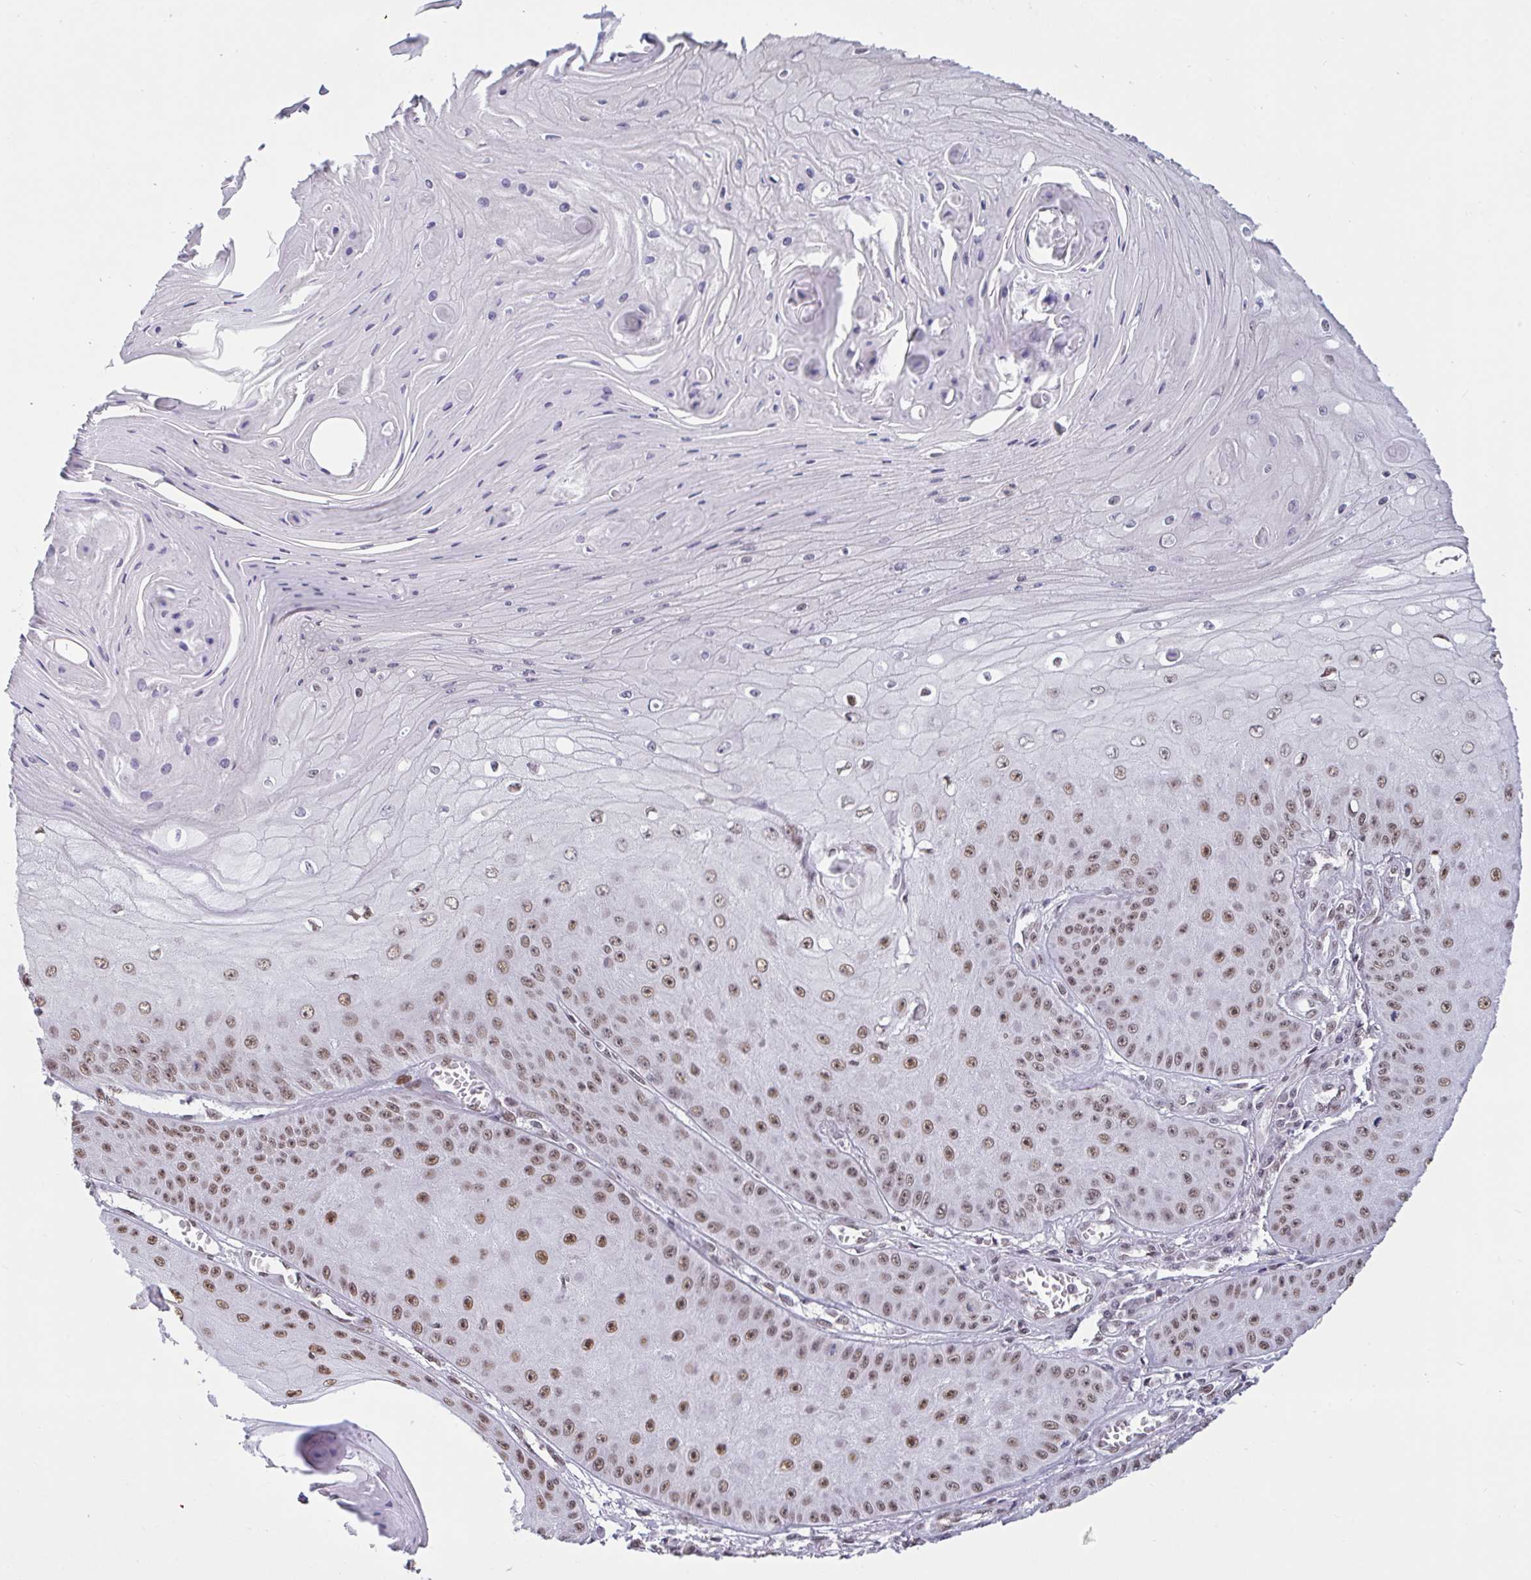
{"staining": {"intensity": "moderate", "quantity": "25%-75%", "location": "nuclear"}, "tissue": "skin cancer", "cell_type": "Tumor cells", "image_type": "cancer", "snomed": [{"axis": "morphology", "description": "Squamous cell carcinoma, NOS"}, {"axis": "topography", "description": "Skin"}], "caption": "This is a micrograph of immunohistochemistry (IHC) staining of squamous cell carcinoma (skin), which shows moderate staining in the nuclear of tumor cells.", "gene": "CBFA2T2", "patient": {"sex": "male", "age": 70}}